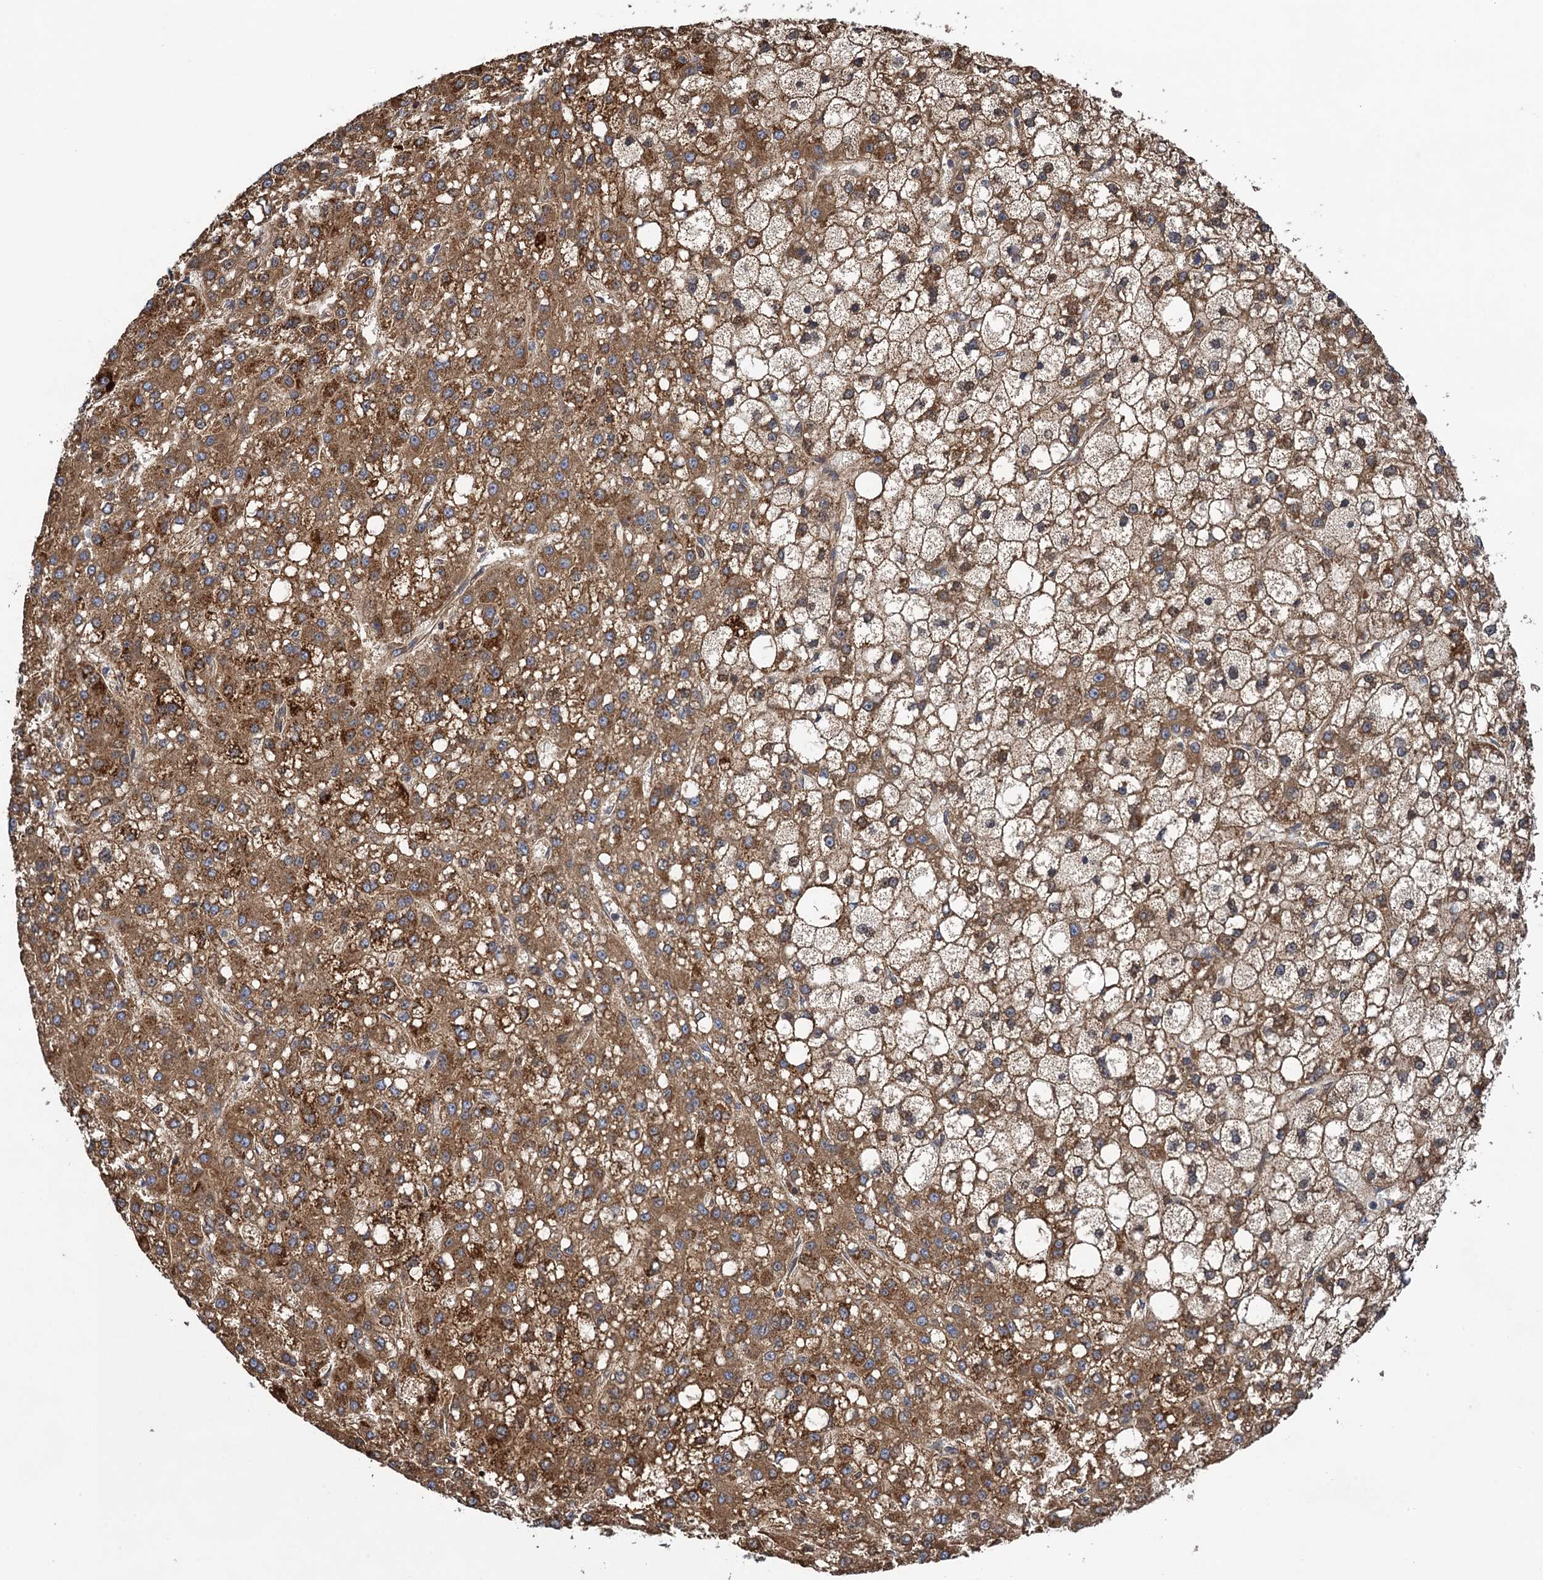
{"staining": {"intensity": "moderate", "quantity": ">75%", "location": "cytoplasmic/membranous"}, "tissue": "liver cancer", "cell_type": "Tumor cells", "image_type": "cancer", "snomed": [{"axis": "morphology", "description": "Carcinoma, Hepatocellular, NOS"}, {"axis": "topography", "description": "Liver"}], "caption": "DAB immunohistochemical staining of human liver hepatocellular carcinoma shows moderate cytoplasmic/membranous protein staining in about >75% of tumor cells.", "gene": "WDR88", "patient": {"sex": "male", "age": 67}}